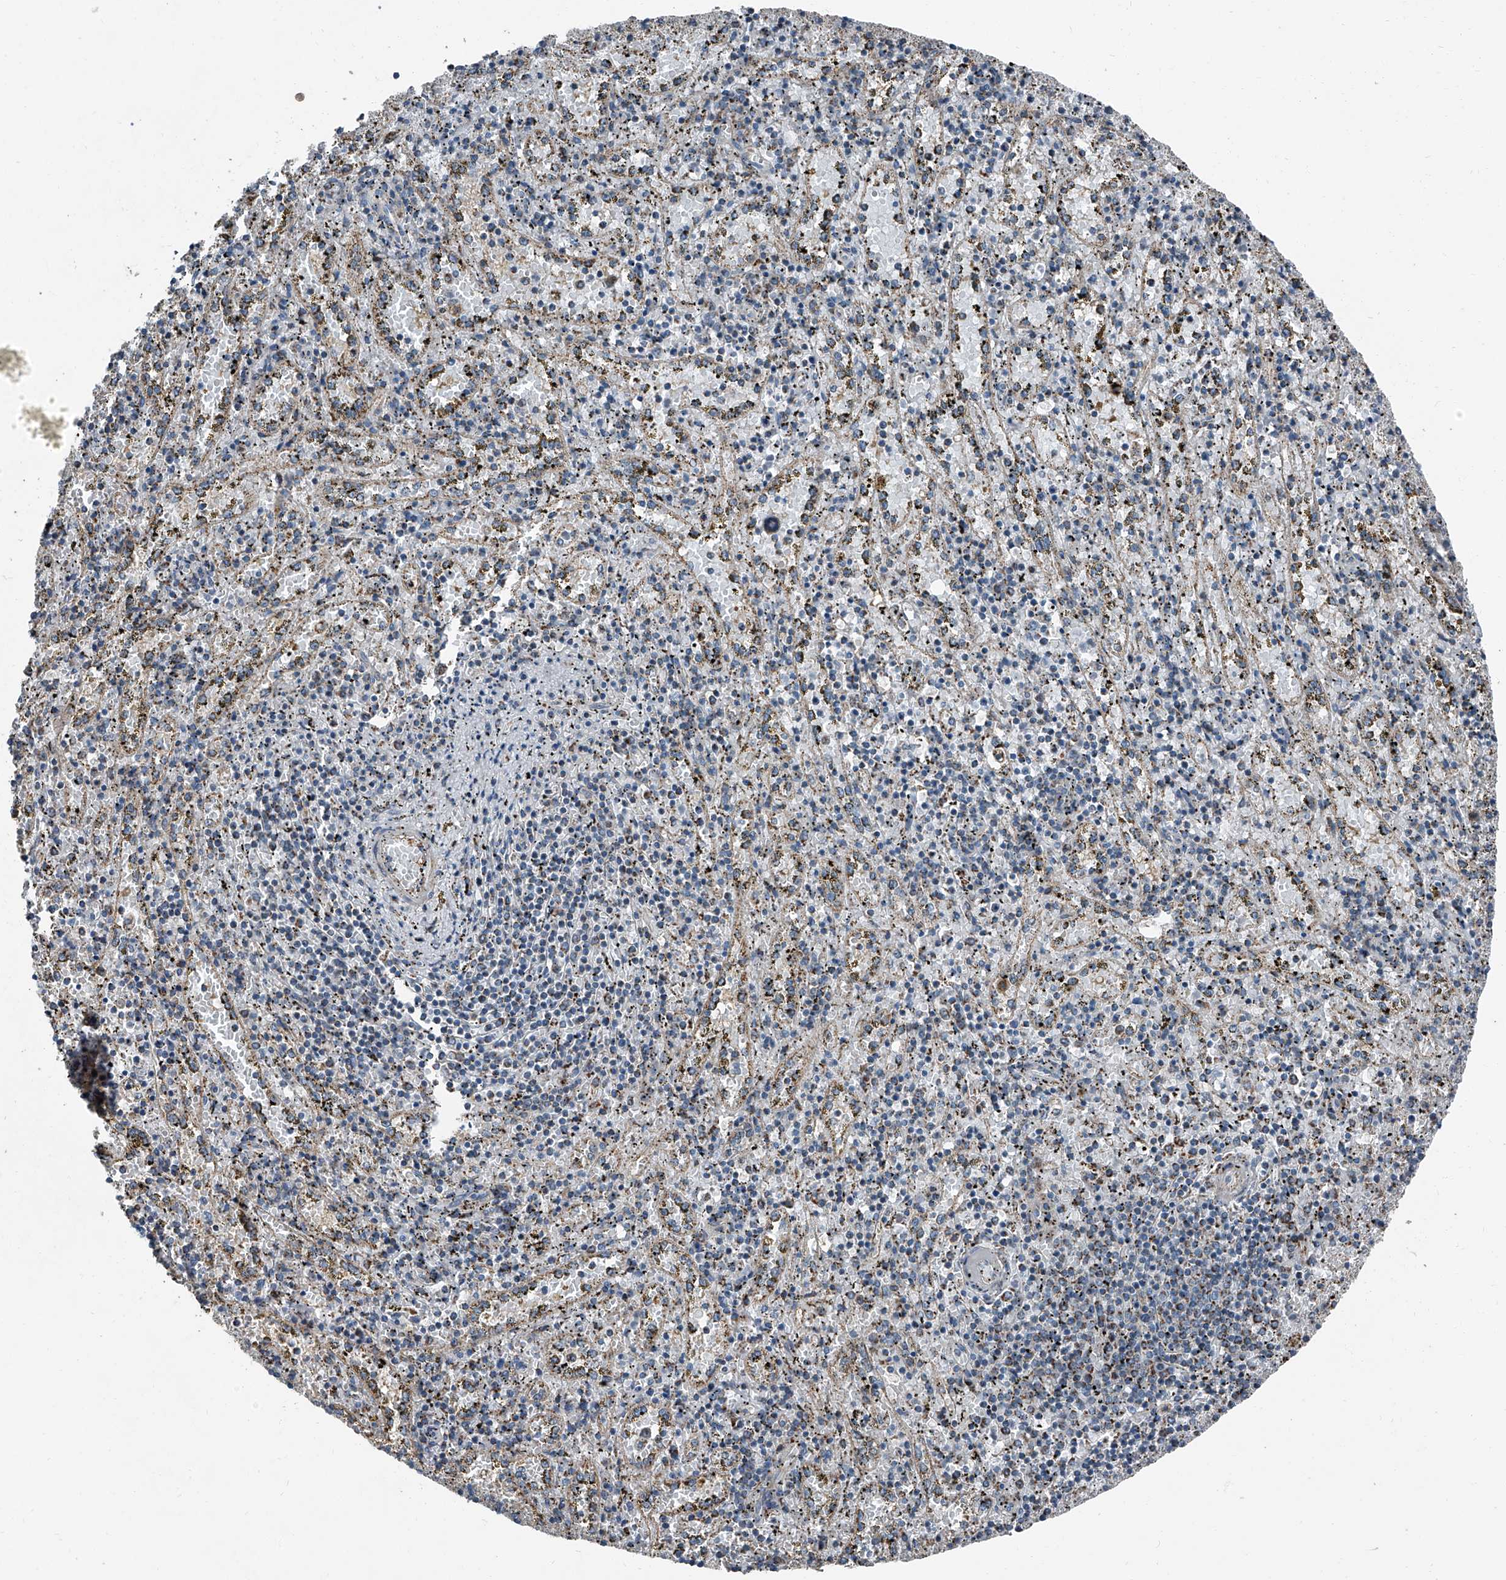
{"staining": {"intensity": "weak", "quantity": "25%-75%", "location": "cytoplasmic/membranous"}, "tissue": "spleen", "cell_type": "Cells in red pulp", "image_type": "normal", "snomed": [{"axis": "morphology", "description": "Normal tissue, NOS"}, {"axis": "topography", "description": "Spleen"}], "caption": "Cells in red pulp show low levels of weak cytoplasmic/membranous expression in about 25%-75% of cells in normal spleen.", "gene": "CHRNA7", "patient": {"sex": "male", "age": 11}}